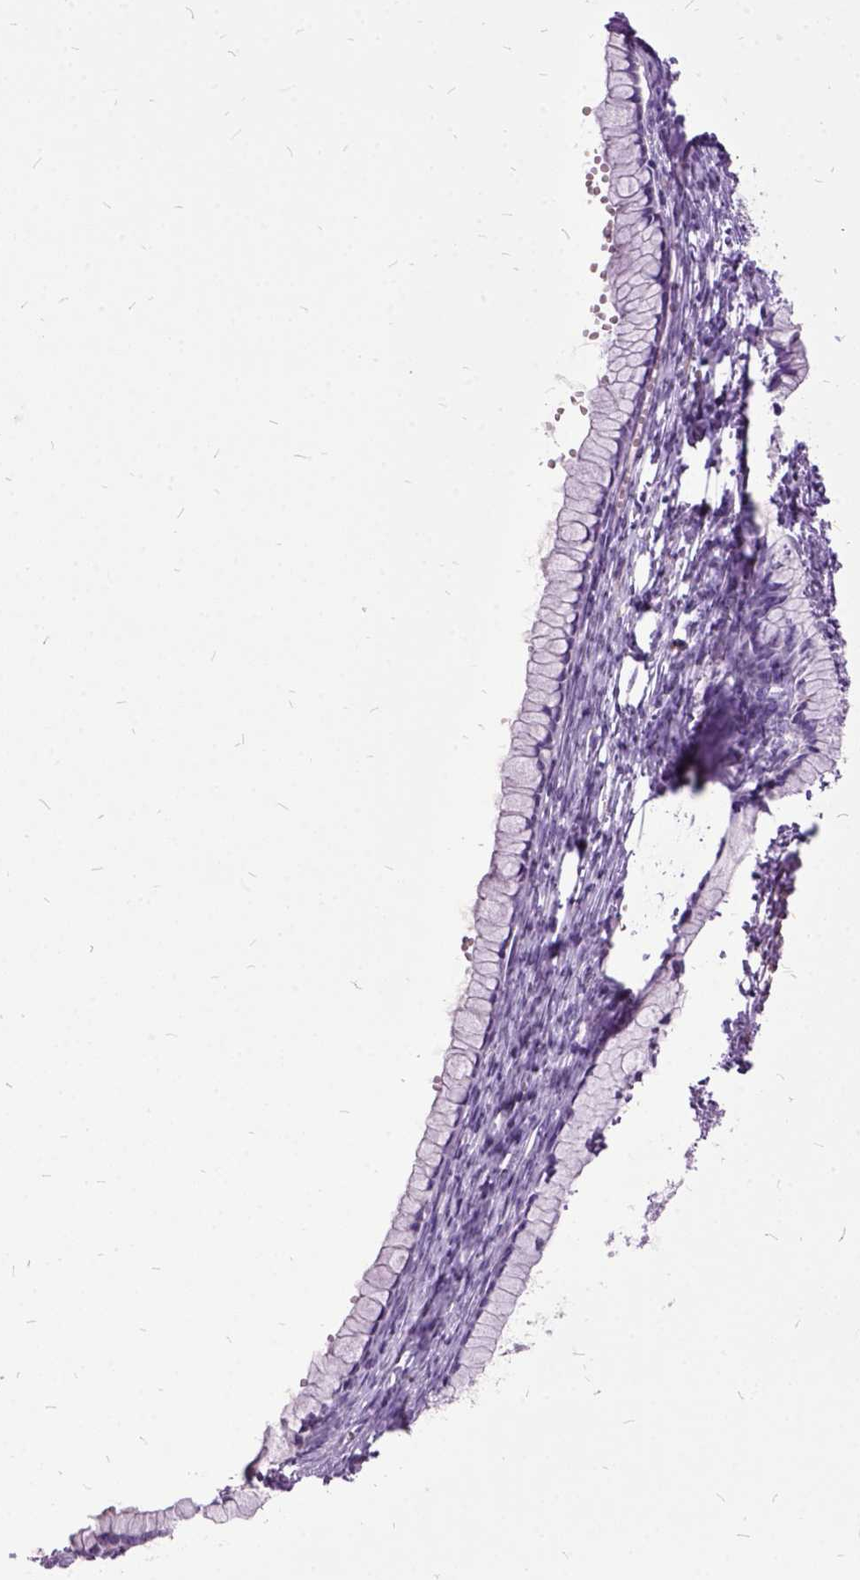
{"staining": {"intensity": "negative", "quantity": "none", "location": "none"}, "tissue": "ovarian cancer", "cell_type": "Tumor cells", "image_type": "cancer", "snomed": [{"axis": "morphology", "description": "Cystadenocarcinoma, mucinous, NOS"}, {"axis": "topography", "description": "Ovary"}], "caption": "The immunohistochemistry micrograph has no significant staining in tumor cells of ovarian cancer tissue. (DAB (3,3'-diaminobenzidine) immunohistochemistry visualized using brightfield microscopy, high magnification).", "gene": "MME", "patient": {"sex": "female", "age": 41}}